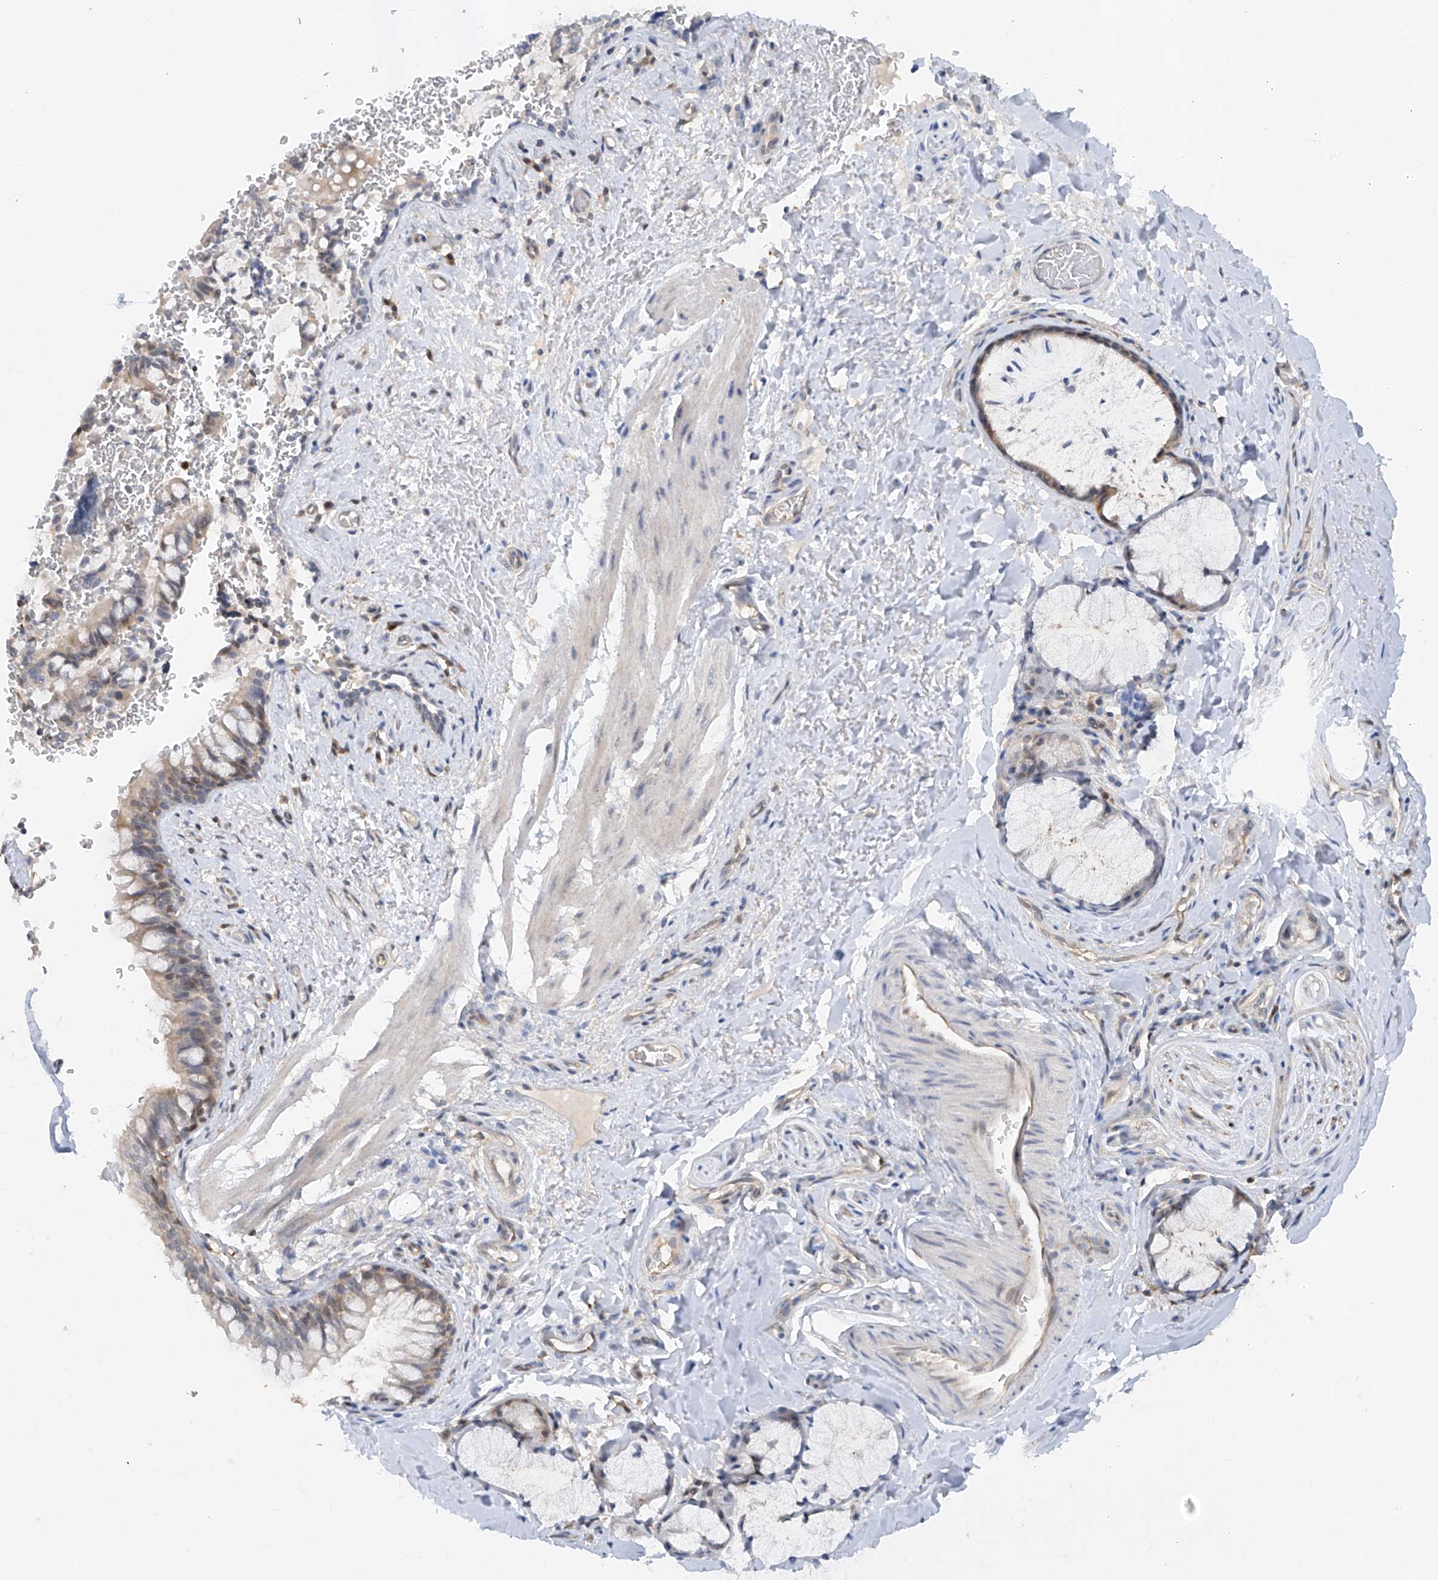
{"staining": {"intensity": "weak", "quantity": "25%-75%", "location": "cytoplasmic/membranous"}, "tissue": "bronchus", "cell_type": "Respiratory epithelial cells", "image_type": "normal", "snomed": [{"axis": "morphology", "description": "Normal tissue, NOS"}, {"axis": "topography", "description": "Cartilage tissue"}, {"axis": "topography", "description": "Bronchus"}], "caption": "Immunohistochemistry histopathology image of unremarkable bronchus stained for a protein (brown), which shows low levels of weak cytoplasmic/membranous staining in approximately 25%-75% of respiratory epithelial cells.", "gene": "ZNF358", "patient": {"sex": "female", "age": 36}}